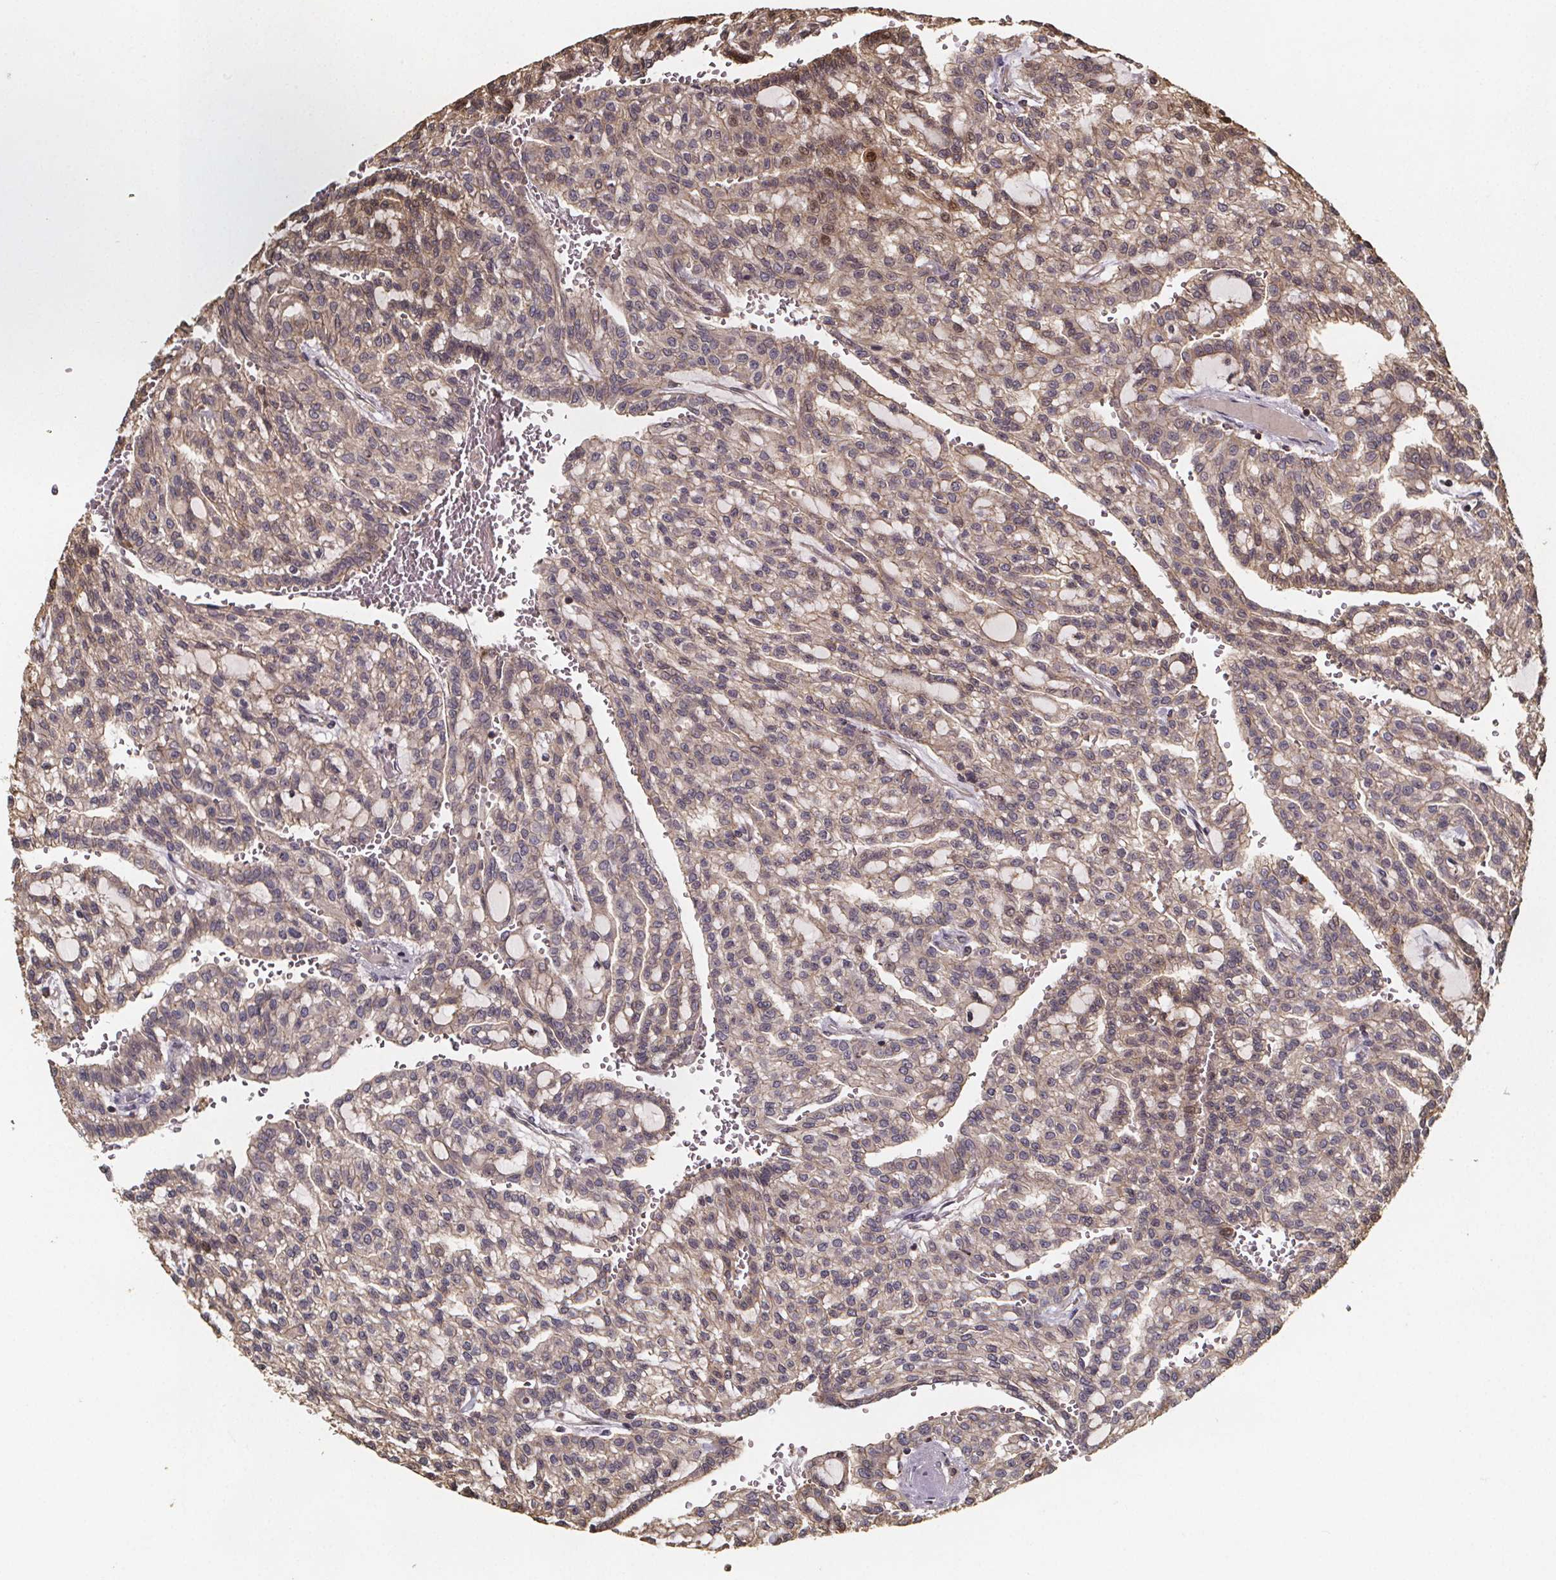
{"staining": {"intensity": "weak", "quantity": ">75%", "location": "cytoplasmic/membranous"}, "tissue": "renal cancer", "cell_type": "Tumor cells", "image_type": "cancer", "snomed": [{"axis": "morphology", "description": "Adenocarcinoma, NOS"}, {"axis": "topography", "description": "Kidney"}], "caption": "Immunohistochemical staining of human adenocarcinoma (renal) shows weak cytoplasmic/membranous protein positivity in approximately >75% of tumor cells. The staining was performed using DAB to visualize the protein expression in brown, while the nuclei were stained in blue with hematoxylin (Magnification: 20x).", "gene": "ZNF879", "patient": {"sex": "male", "age": 63}}